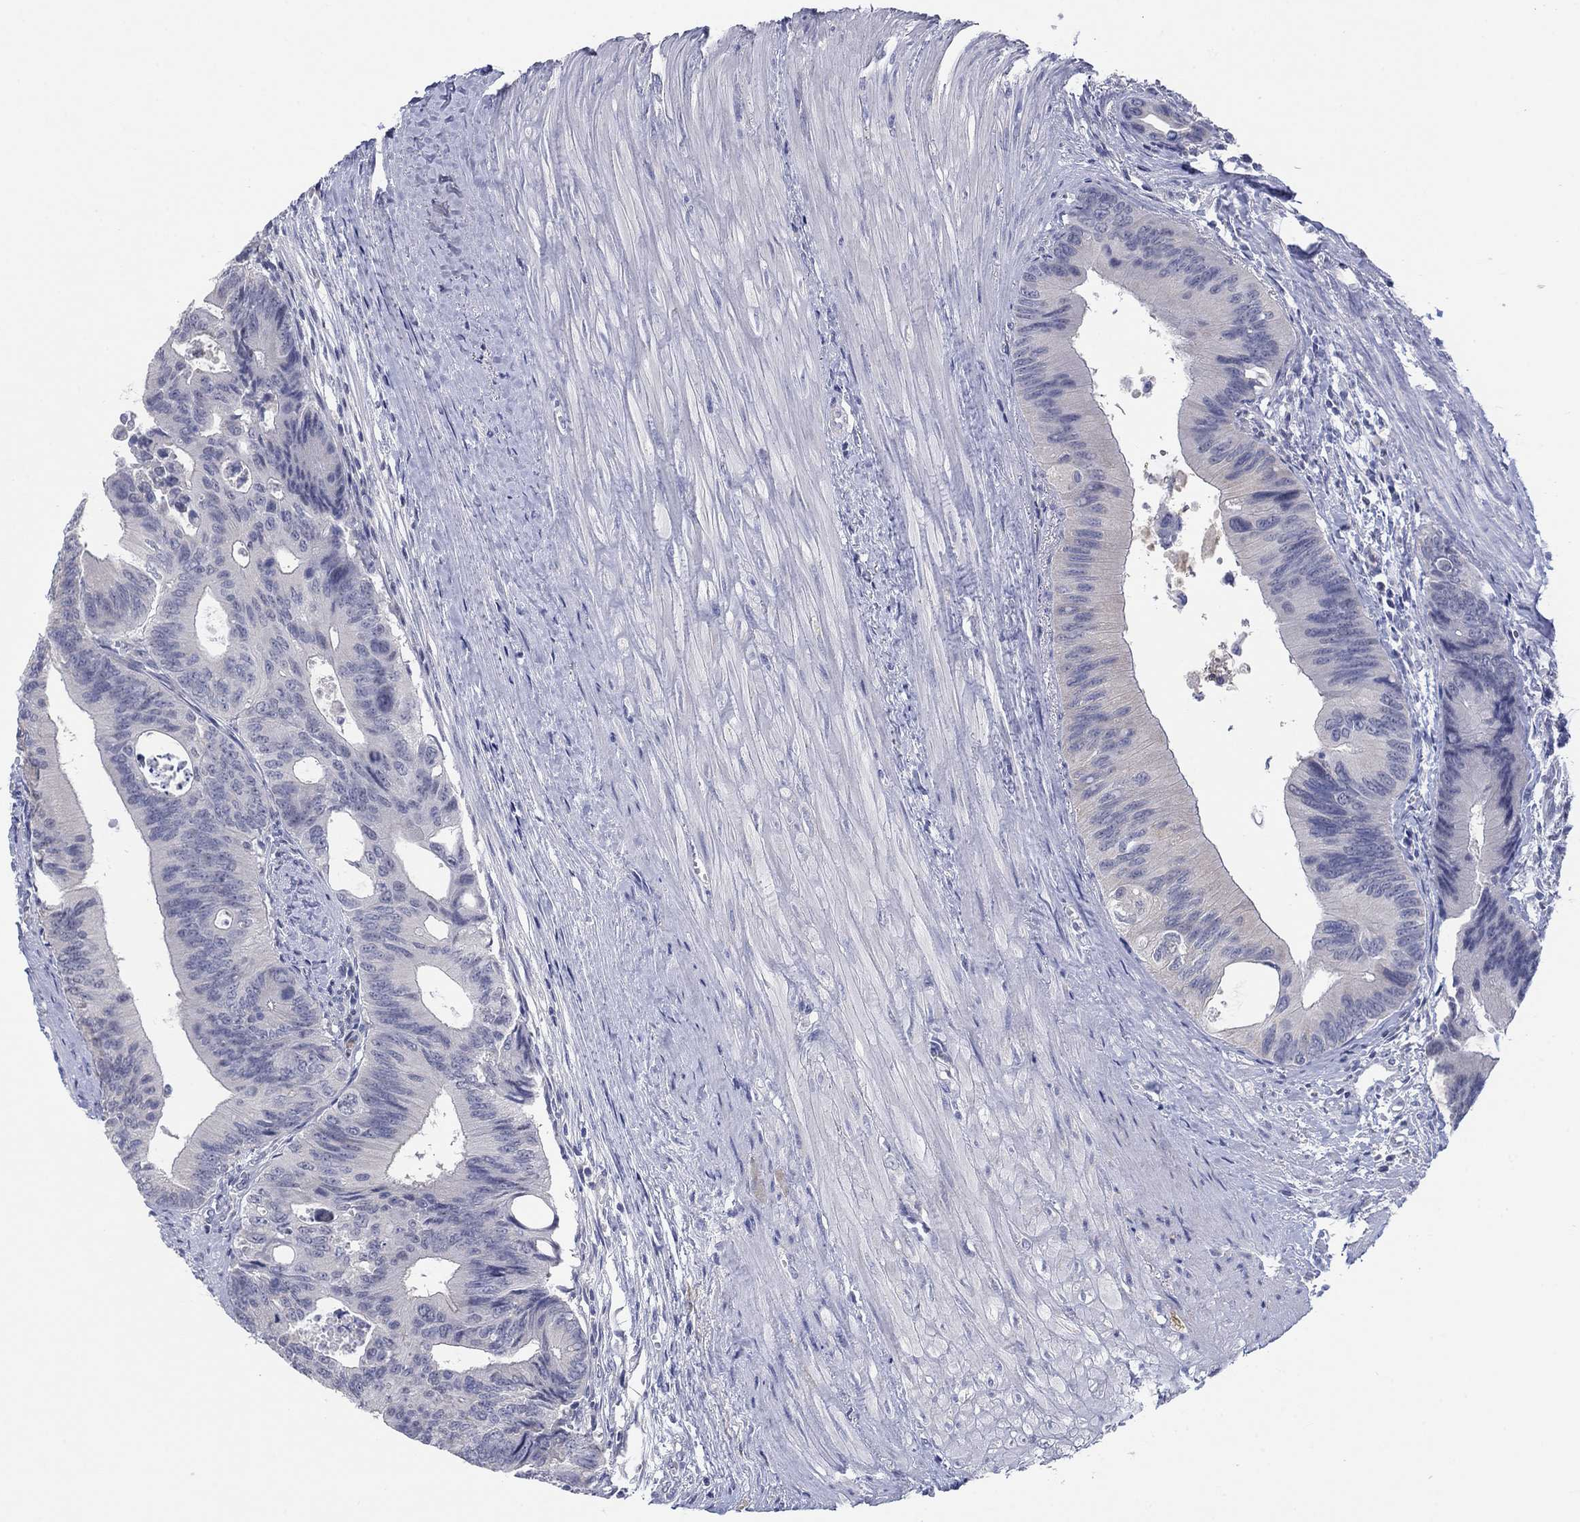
{"staining": {"intensity": "negative", "quantity": "none", "location": "none"}, "tissue": "colorectal cancer", "cell_type": "Tumor cells", "image_type": "cancer", "snomed": [{"axis": "morphology", "description": "Normal tissue, NOS"}, {"axis": "morphology", "description": "Adenocarcinoma, NOS"}, {"axis": "topography", "description": "Colon"}], "caption": "Adenocarcinoma (colorectal) stained for a protein using IHC reveals no positivity tumor cells.", "gene": "FER1L6", "patient": {"sex": "male", "age": 65}}